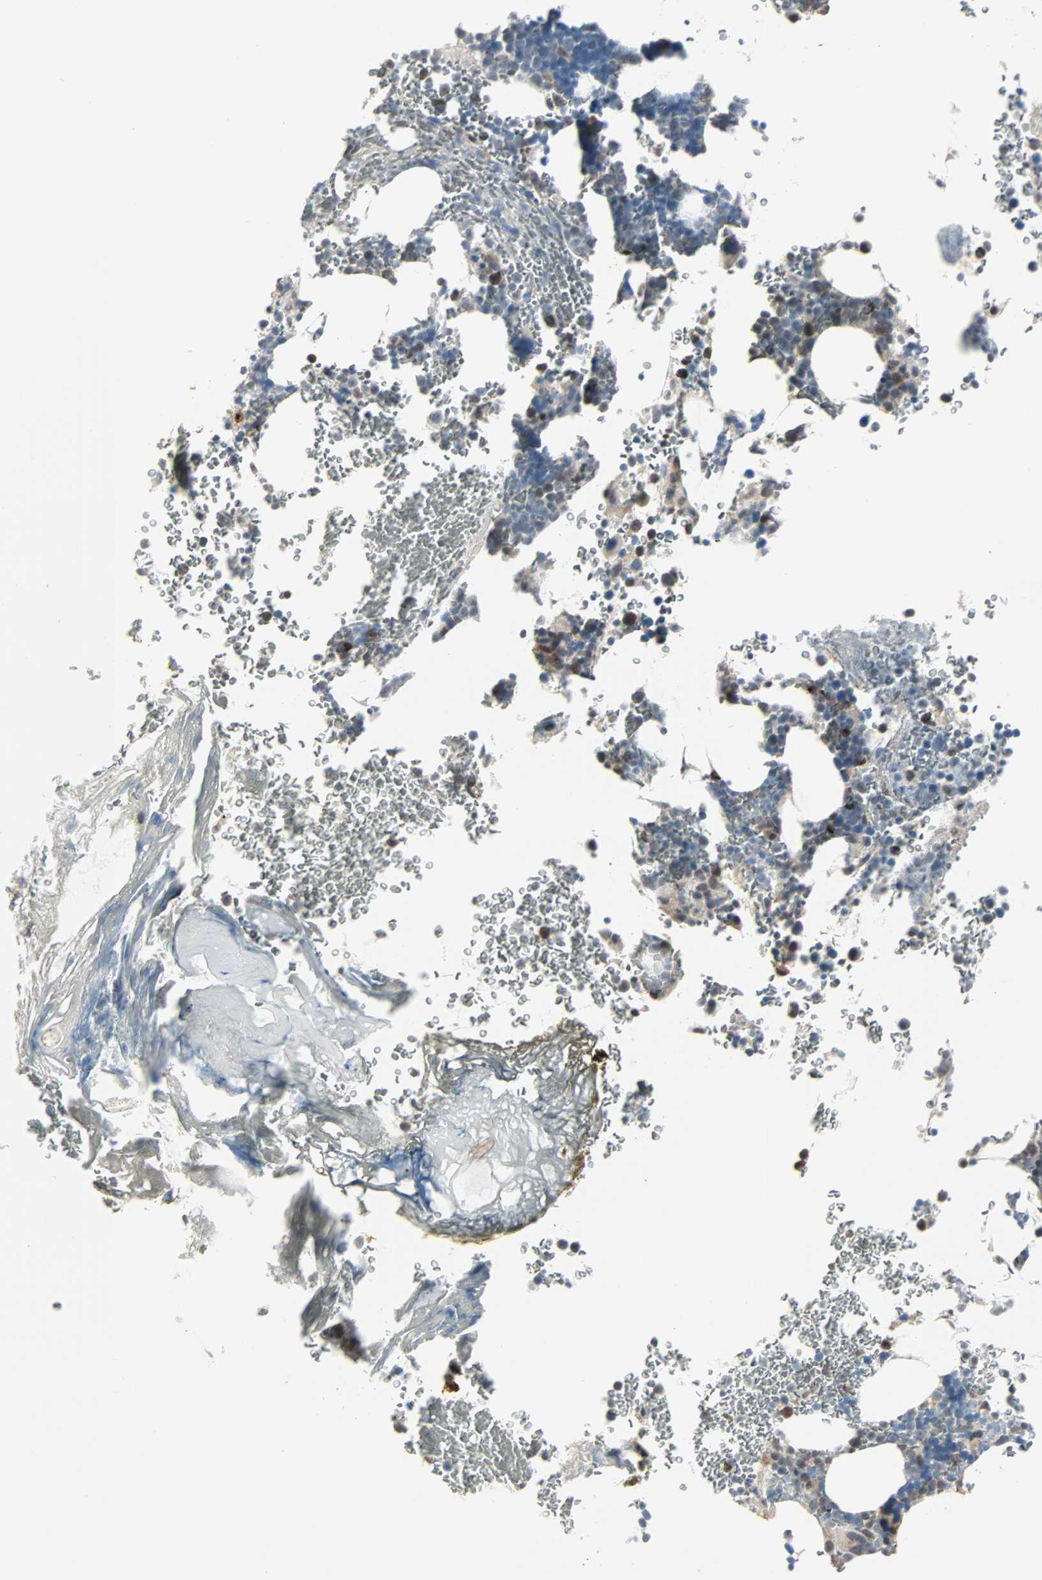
{"staining": {"intensity": "moderate", "quantity": "<25%", "location": "cytoplasmic/membranous"}, "tissue": "bone marrow", "cell_type": "Hematopoietic cells", "image_type": "normal", "snomed": [{"axis": "morphology", "description": "Normal tissue, NOS"}, {"axis": "topography", "description": "Bone marrow"}], "caption": "Protein staining of unremarkable bone marrow demonstrates moderate cytoplasmic/membranous positivity in about <25% of hematopoietic cells. The staining was performed using DAB, with brown indicating positive protein expression. Nuclei are stained blue with hematoxylin.", "gene": "KDM4A", "patient": {"sex": "female", "age": 73}}